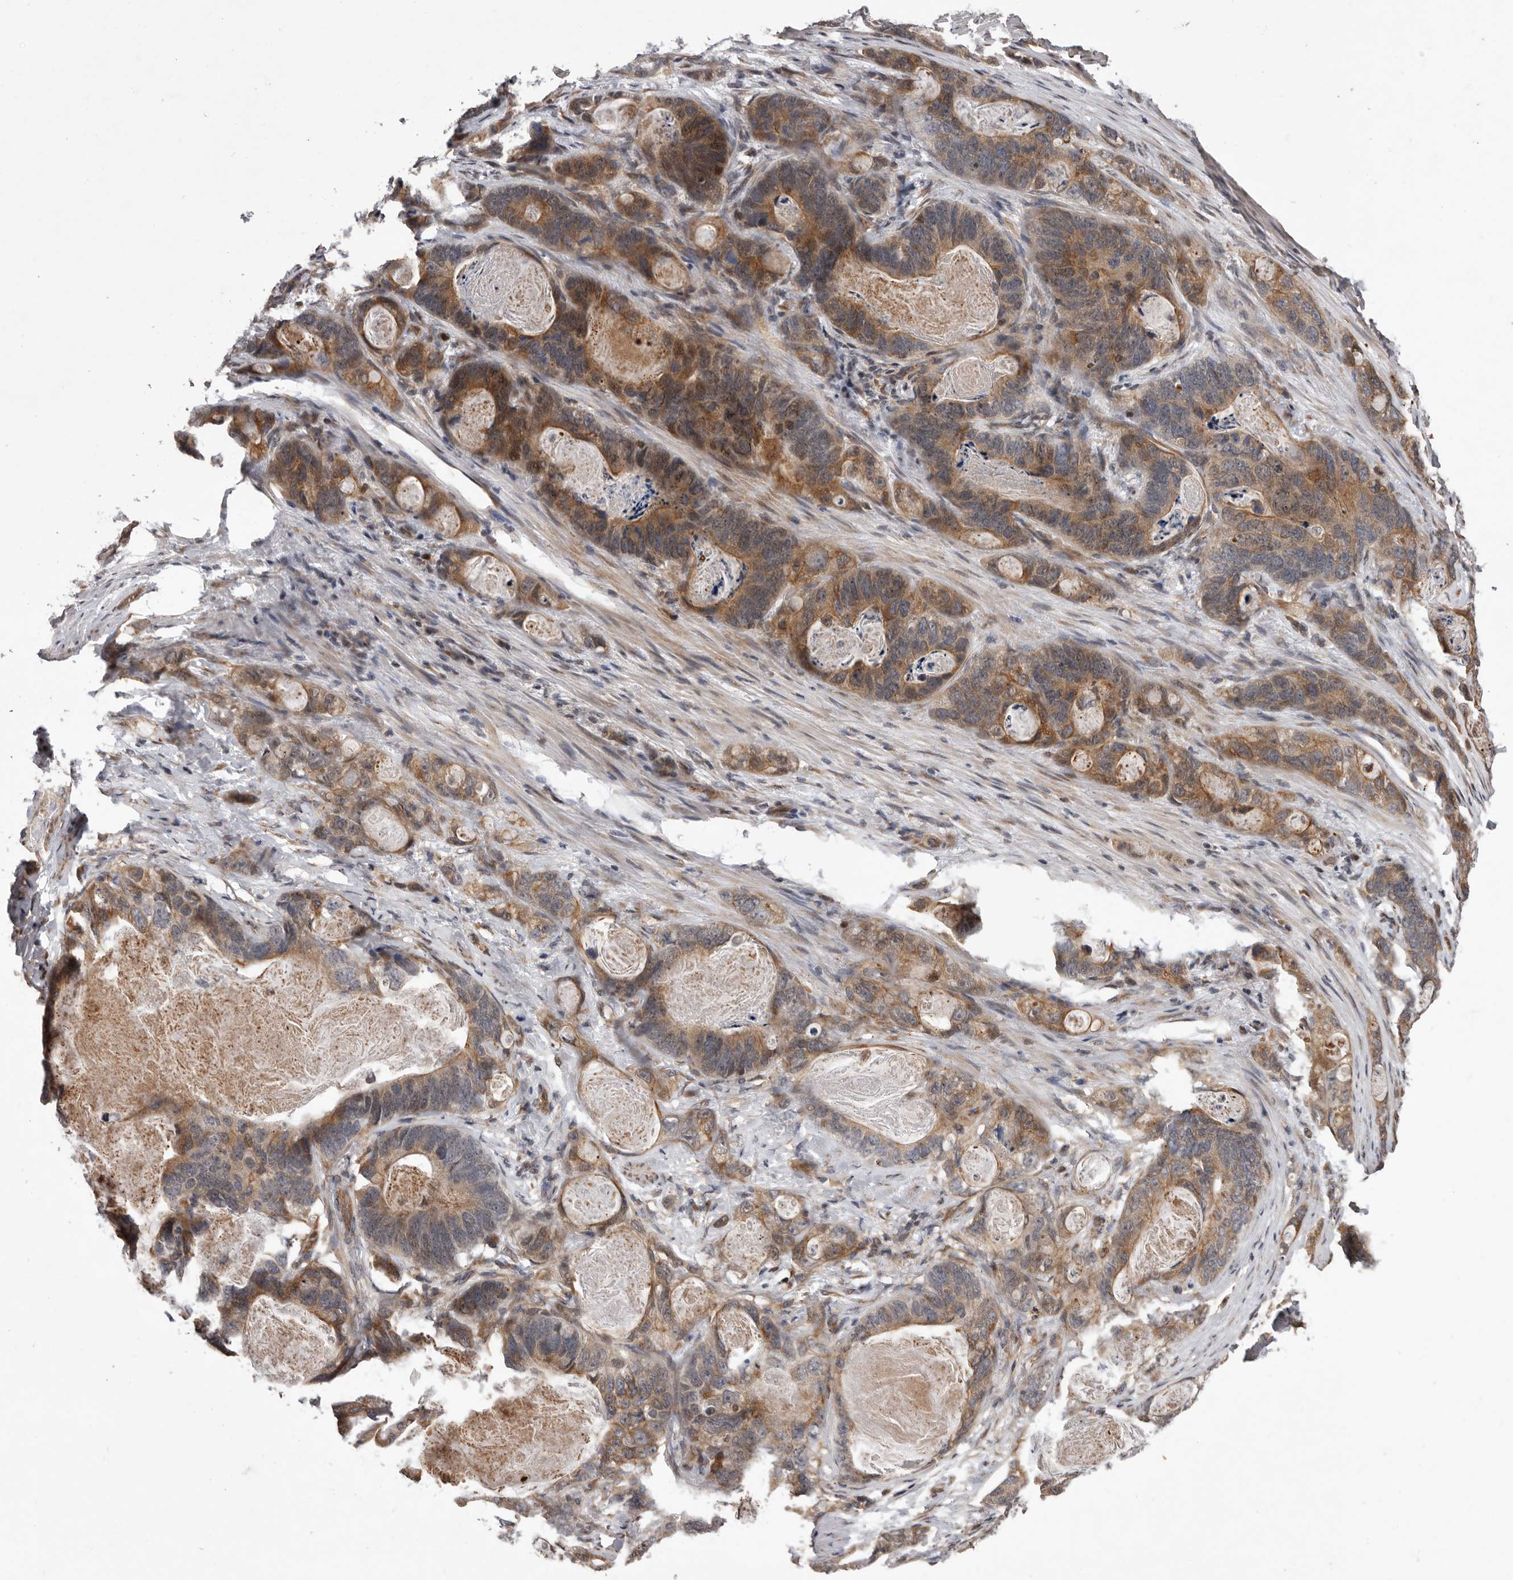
{"staining": {"intensity": "moderate", "quantity": ">75%", "location": "cytoplasmic/membranous"}, "tissue": "stomach cancer", "cell_type": "Tumor cells", "image_type": "cancer", "snomed": [{"axis": "morphology", "description": "Normal tissue, NOS"}, {"axis": "morphology", "description": "Adenocarcinoma, NOS"}, {"axis": "topography", "description": "Stomach"}], "caption": "Immunohistochemistry of stomach cancer displays medium levels of moderate cytoplasmic/membranous staining in about >75% of tumor cells.", "gene": "GADD45B", "patient": {"sex": "female", "age": 89}}